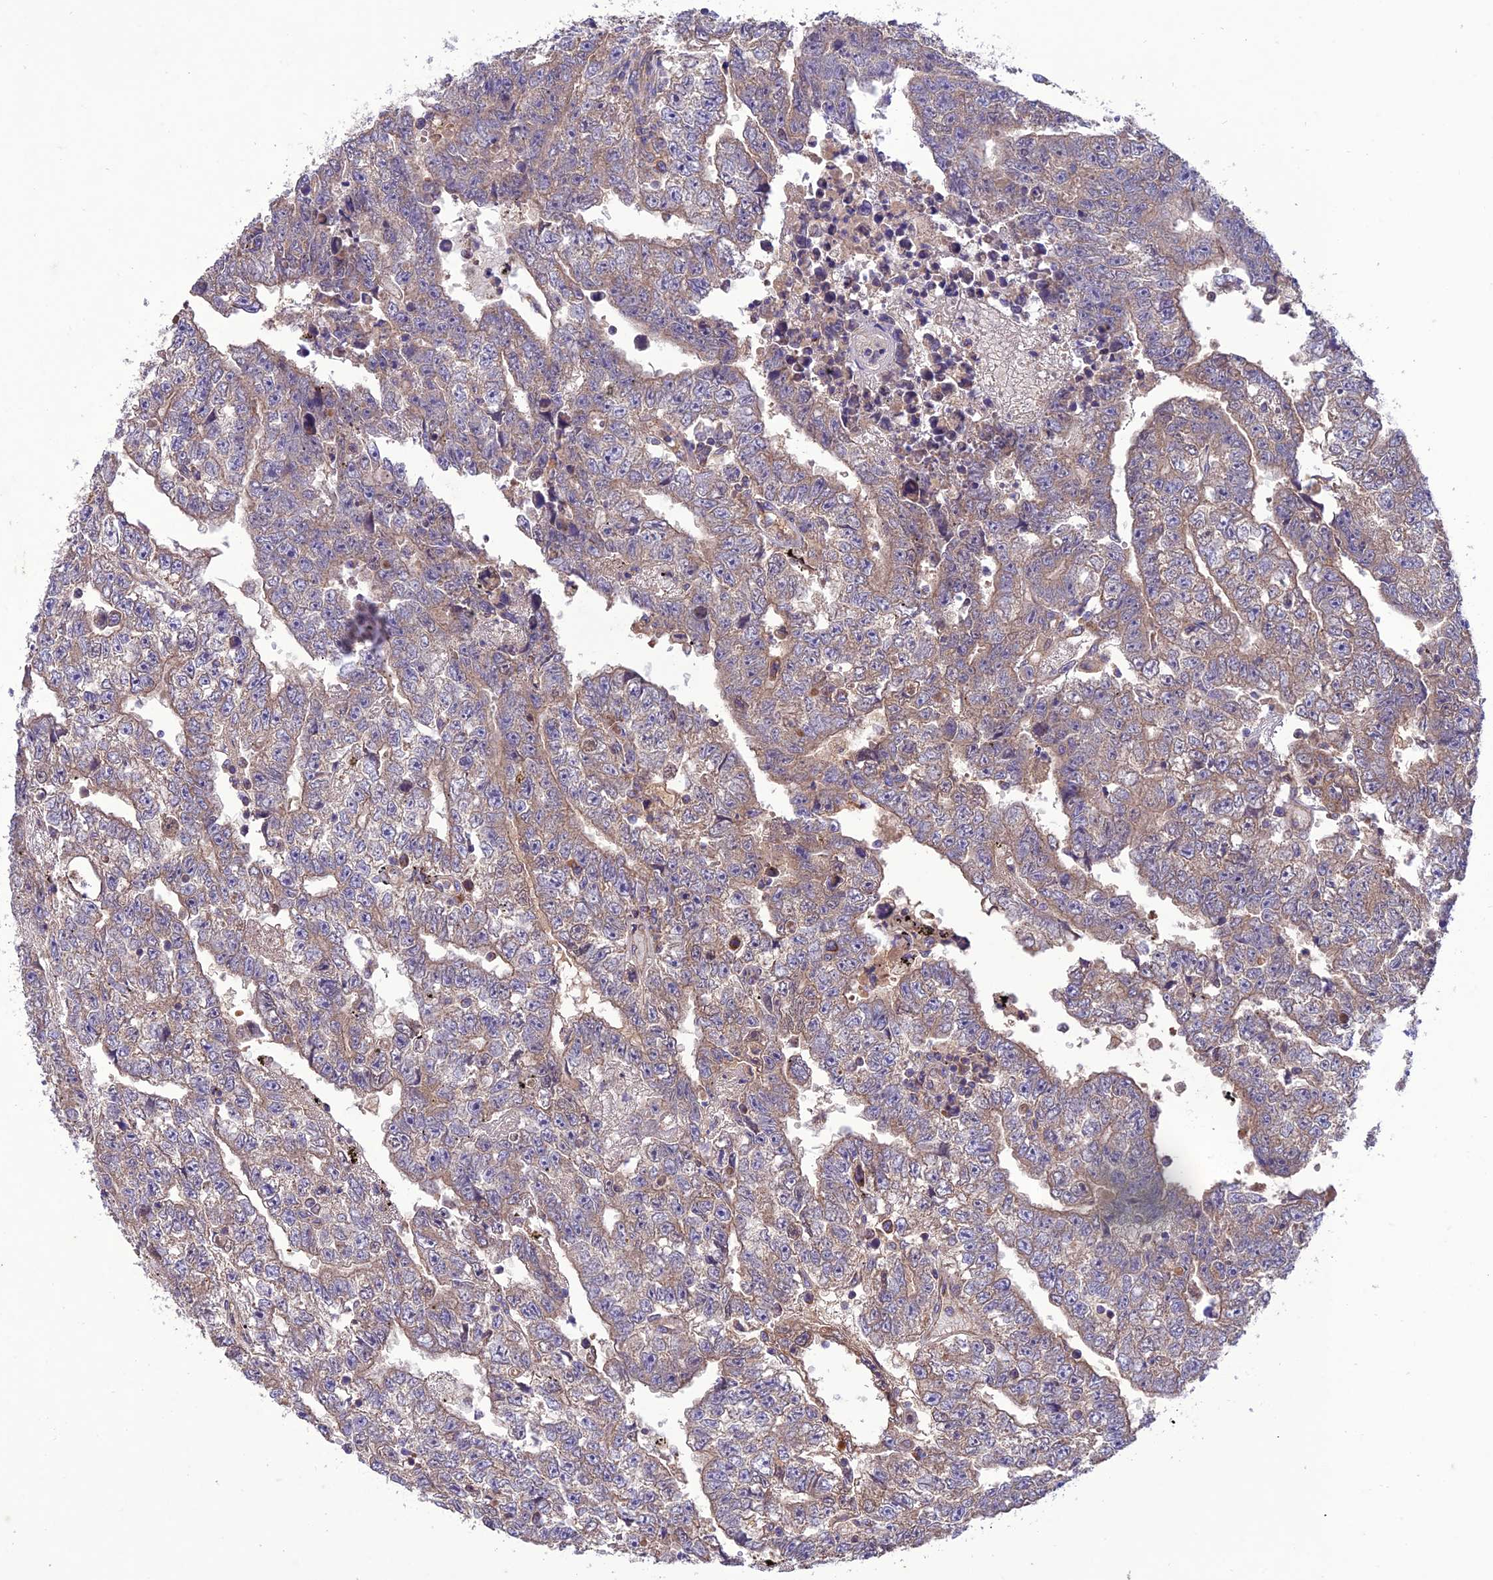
{"staining": {"intensity": "moderate", "quantity": "<25%", "location": "cytoplasmic/membranous"}, "tissue": "testis cancer", "cell_type": "Tumor cells", "image_type": "cancer", "snomed": [{"axis": "morphology", "description": "Carcinoma, Embryonal, NOS"}, {"axis": "topography", "description": "Testis"}], "caption": "Approximately <25% of tumor cells in embryonal carcinoma (testis) display moderate cytoplasmic/membranous protein positivity as visualized by brown immunohistochemical staining.", "gene": "NDUFAF1", "patient": {"sex": "male", "age": 25}}